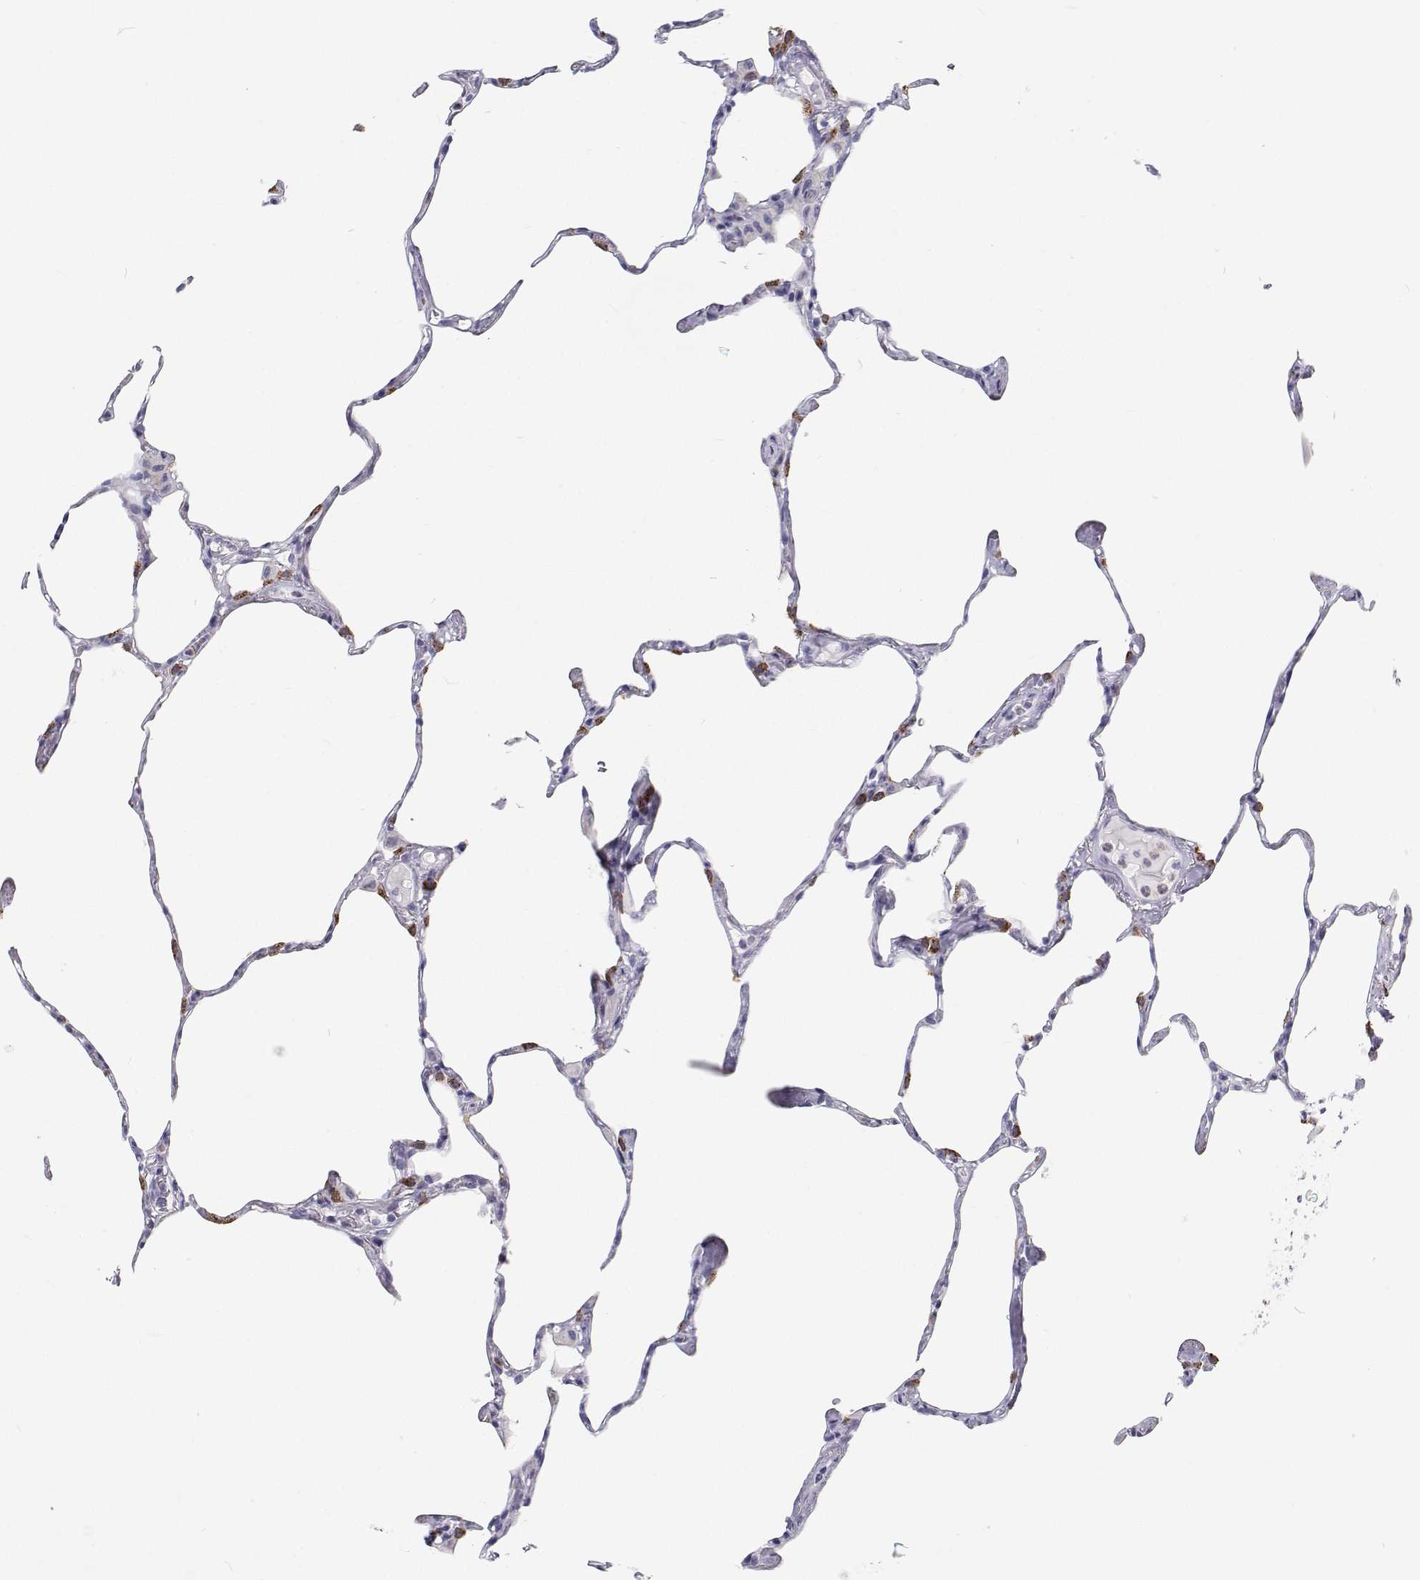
{"staining": {"intensity": "moderate", "quantity": "<25%", "location": "cytoplasmic/membranous"}, "tissue": "lung", "cell_type": "Alveolar cells", "image_type": "normal", "snomed": [{"axis": "morphology", "description": "Normal tissue, NOS"}, {"axis": "topography", "description": "Lung"}], "caption": "Moderate cytoplasmic/membranous expression is seen in approximately <25% of alveolar cells in unremarkable lung. (DAB (3,3'-diaminobenzidine) IHC, brown staining for protein, blue staining for nuclei).", "gene": "SFTPB", "patient": {"sex": "male", "age": 65}}